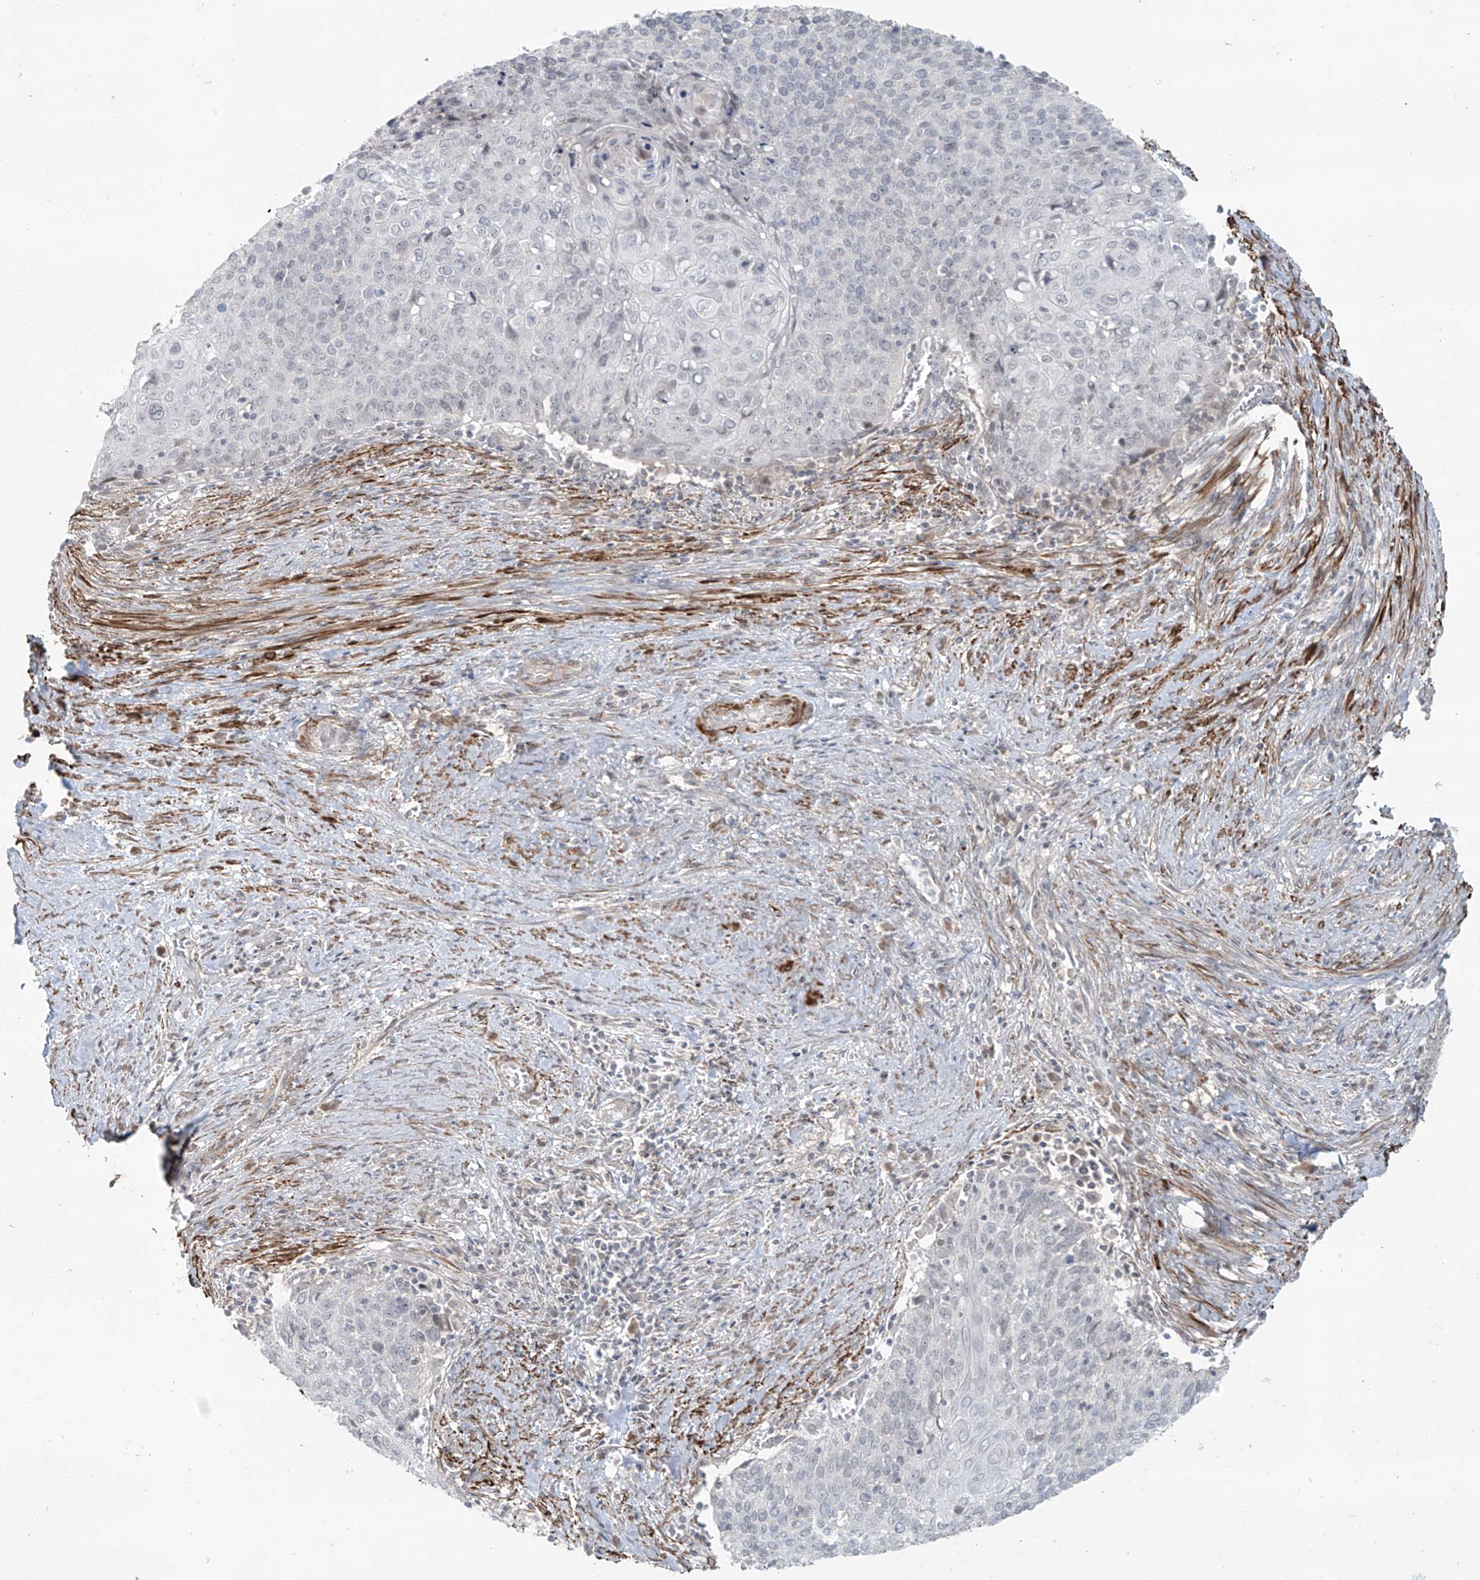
{"staining": {"intensity": "negative", "quantity": "none", "location": "none"}, "tissue": "cervical cancer", "cell_type": "Tumor cells", "image_type": "cancer", "snomed": [{"axis": "morphology", "description": "Squamous cell carcinoma, NOS"}, {"axis": "topography", "description": "Cervix"}], "caption": "Immunohistochemistry histopathology image of neoplastic tissue: human cervical cancer (squamous cell carcinoma) stained with DAB reveals no significant protein staining in tumor cells. (IHC, brightfield microscopy, high magnification).", "gene": "RASGEF1A", "patient": {"sex": "female", "age": 39}}